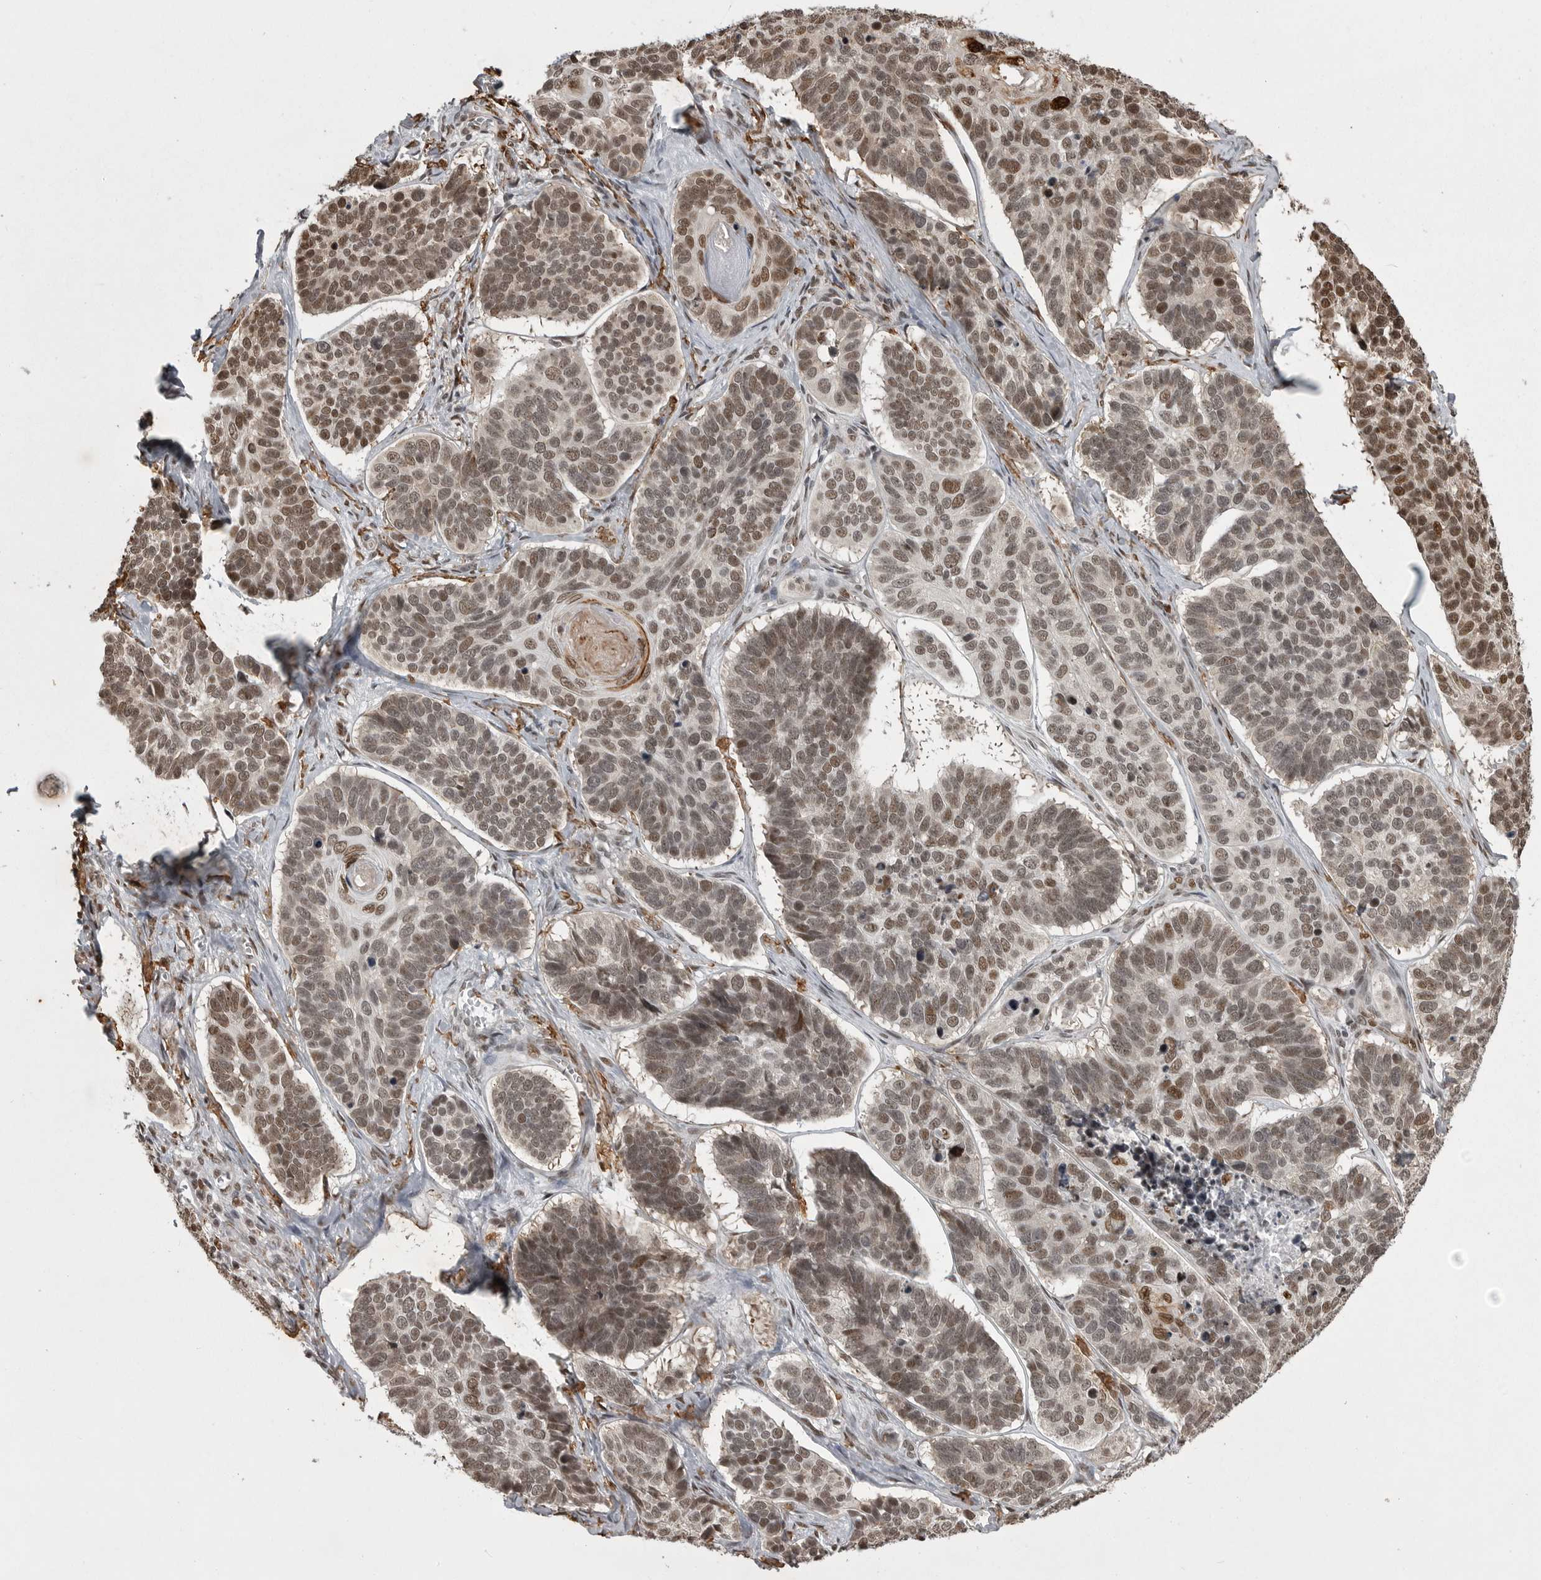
{"staining": {"intensity": "moderate", "quantity": ">75%", "location": "nuclear"}, "tissue": "skin cancer", "cell_type": "Tumor cells", "image_type": "cancer", "snomed": [{"axis": "morphology", "description": "Basal cell carcinoma"}, {"axis": "topography", "description": "Skin"}], "caption": "DAB immunohistochemical staining of human skin cancer (basal cell carcinoma) displays moderate nuclear protein expression in approximately >75% of tumor cells.", "gene": "YAF2", "patient": {"sex": "male", "age": 62}}